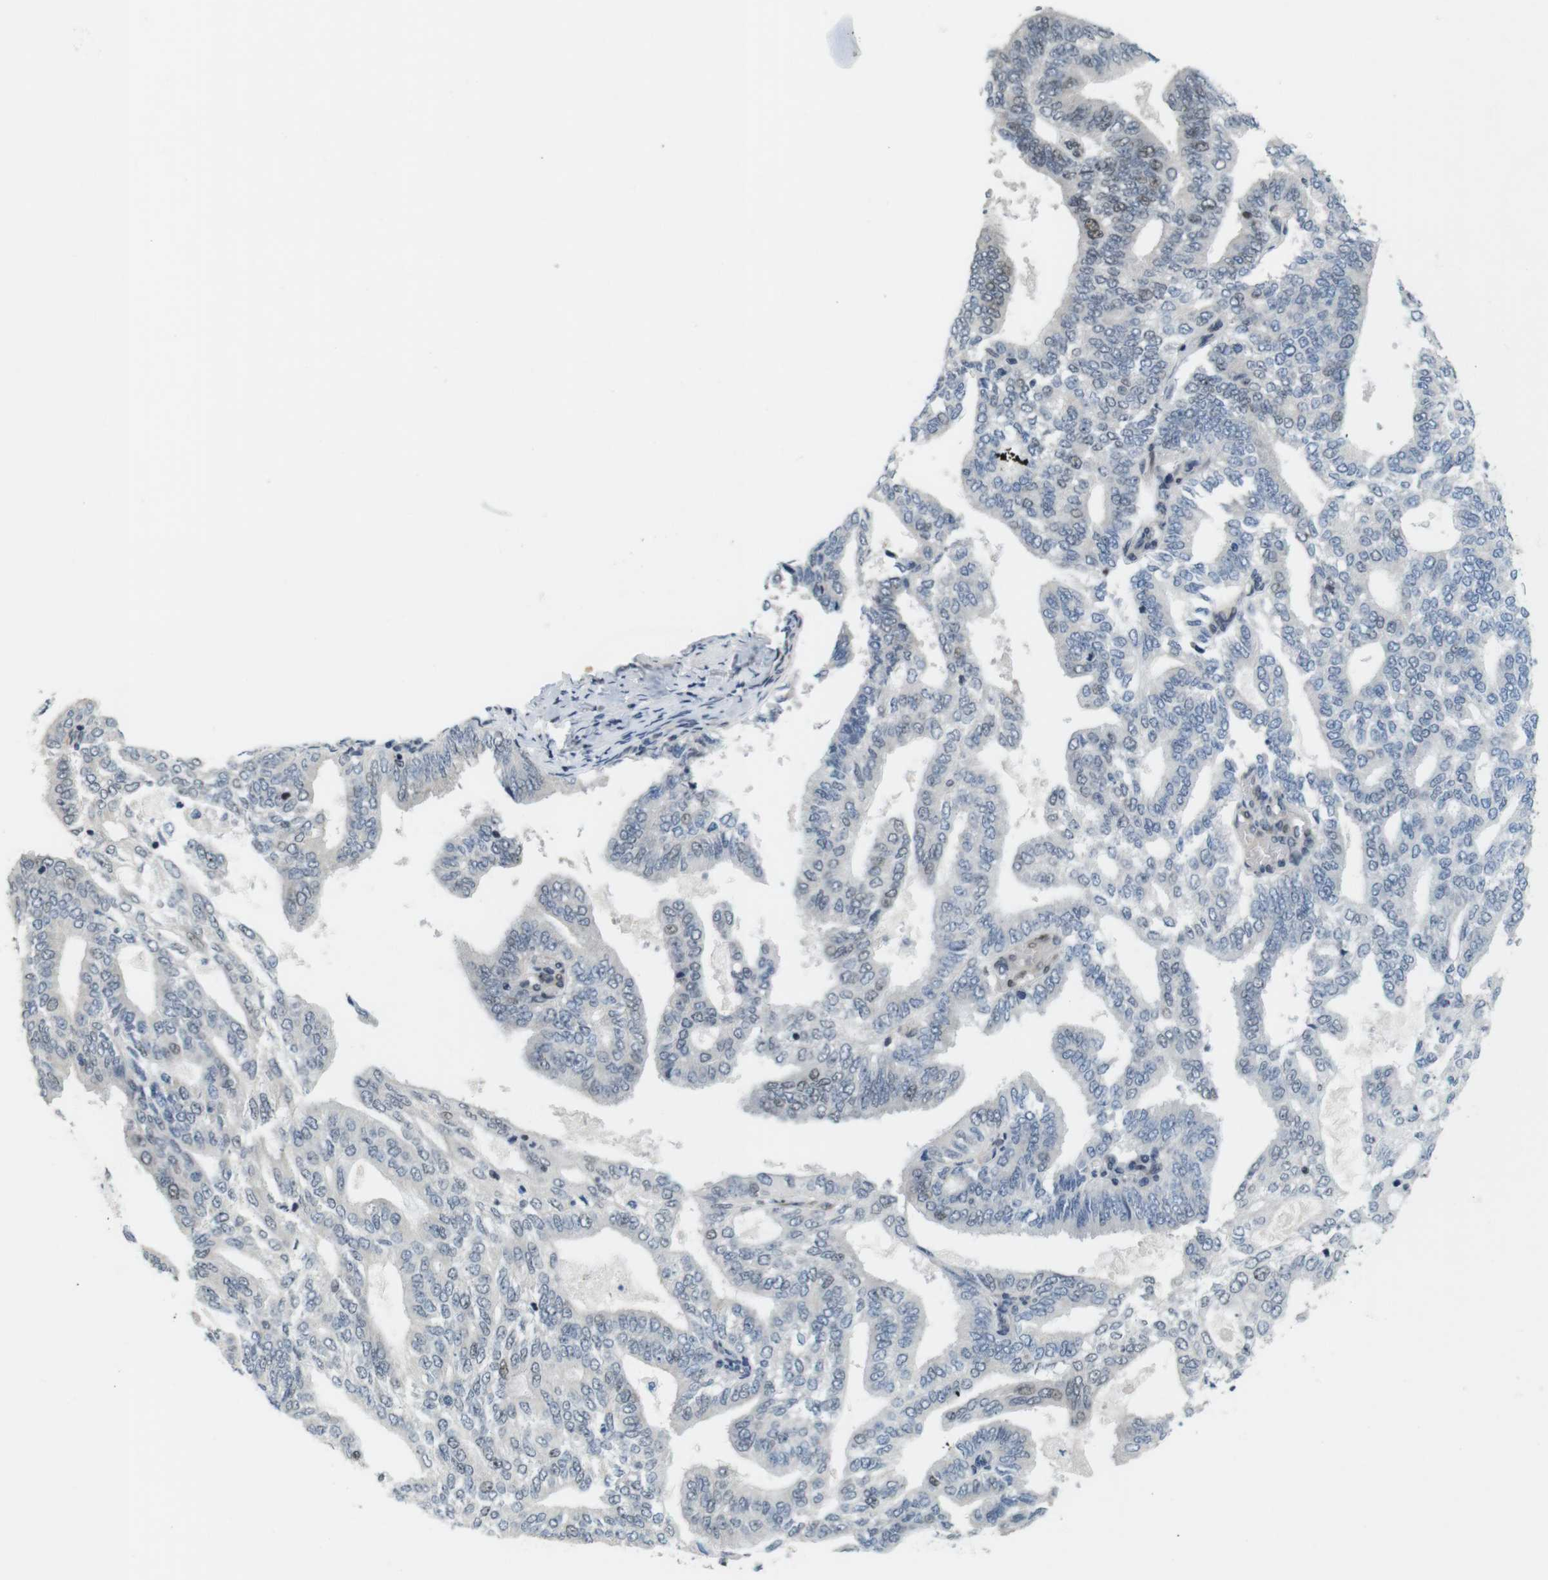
{"staining": {"intensity": "weak", "quantity": "25%-75%", "location": "nuclear"}, "tissue": "endometrial cancer", "cell_type": "Tumor cells", "image_type": "cancer", "snomed": [{"axis": "morphology", "description": "Adenocarcinoma, NOS"}, {"axis": "topography", "description": "Endometrium"}], "caption": "IHC (DAB (3,3'-diaminobenzidine)) staining of human endometrial adenocarcinoma exhibits weak nuclear protein staining in about 25%-75% of tumor cells. (Stains: DAB (3,3'-diaminobenzidine) in brown, nuclei in blue, Microscopy: brightfield microscopy at high magnification).", "gene": "SMCO2", "patient": {"sex": "female", "age": 58}}